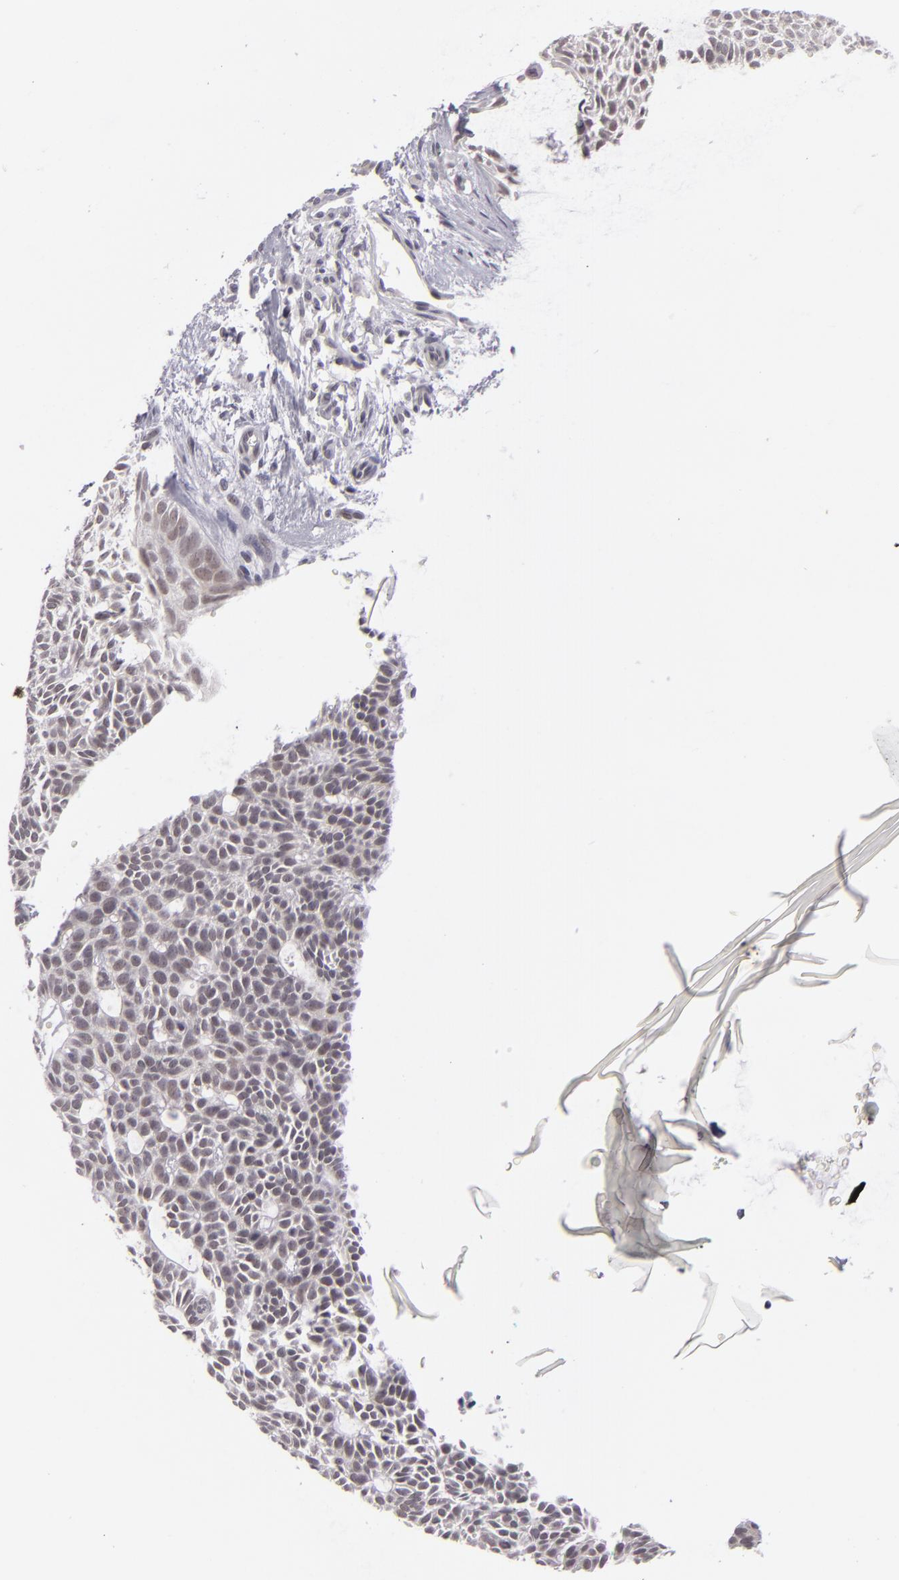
{"staining": {"intensity": "weak", "quantity": "25%-75%", "location": "nuclear"}, "tissue": "skin cancer", "cell_type": "Tumor cells", "image_type": "cancer", "snomed": [{"axis": "morphology", "description": "Basal cell carcinoma"}, {"axis": "topography", "description": "Skin"}], "caption": "Protein expression analysis of basal cell carcinoma (skin) reveals weak nuclear expression in about 25%-75% of tumor cells.", "gene": "ZNF205", "patient": {"sex": "male", "age": 75}}